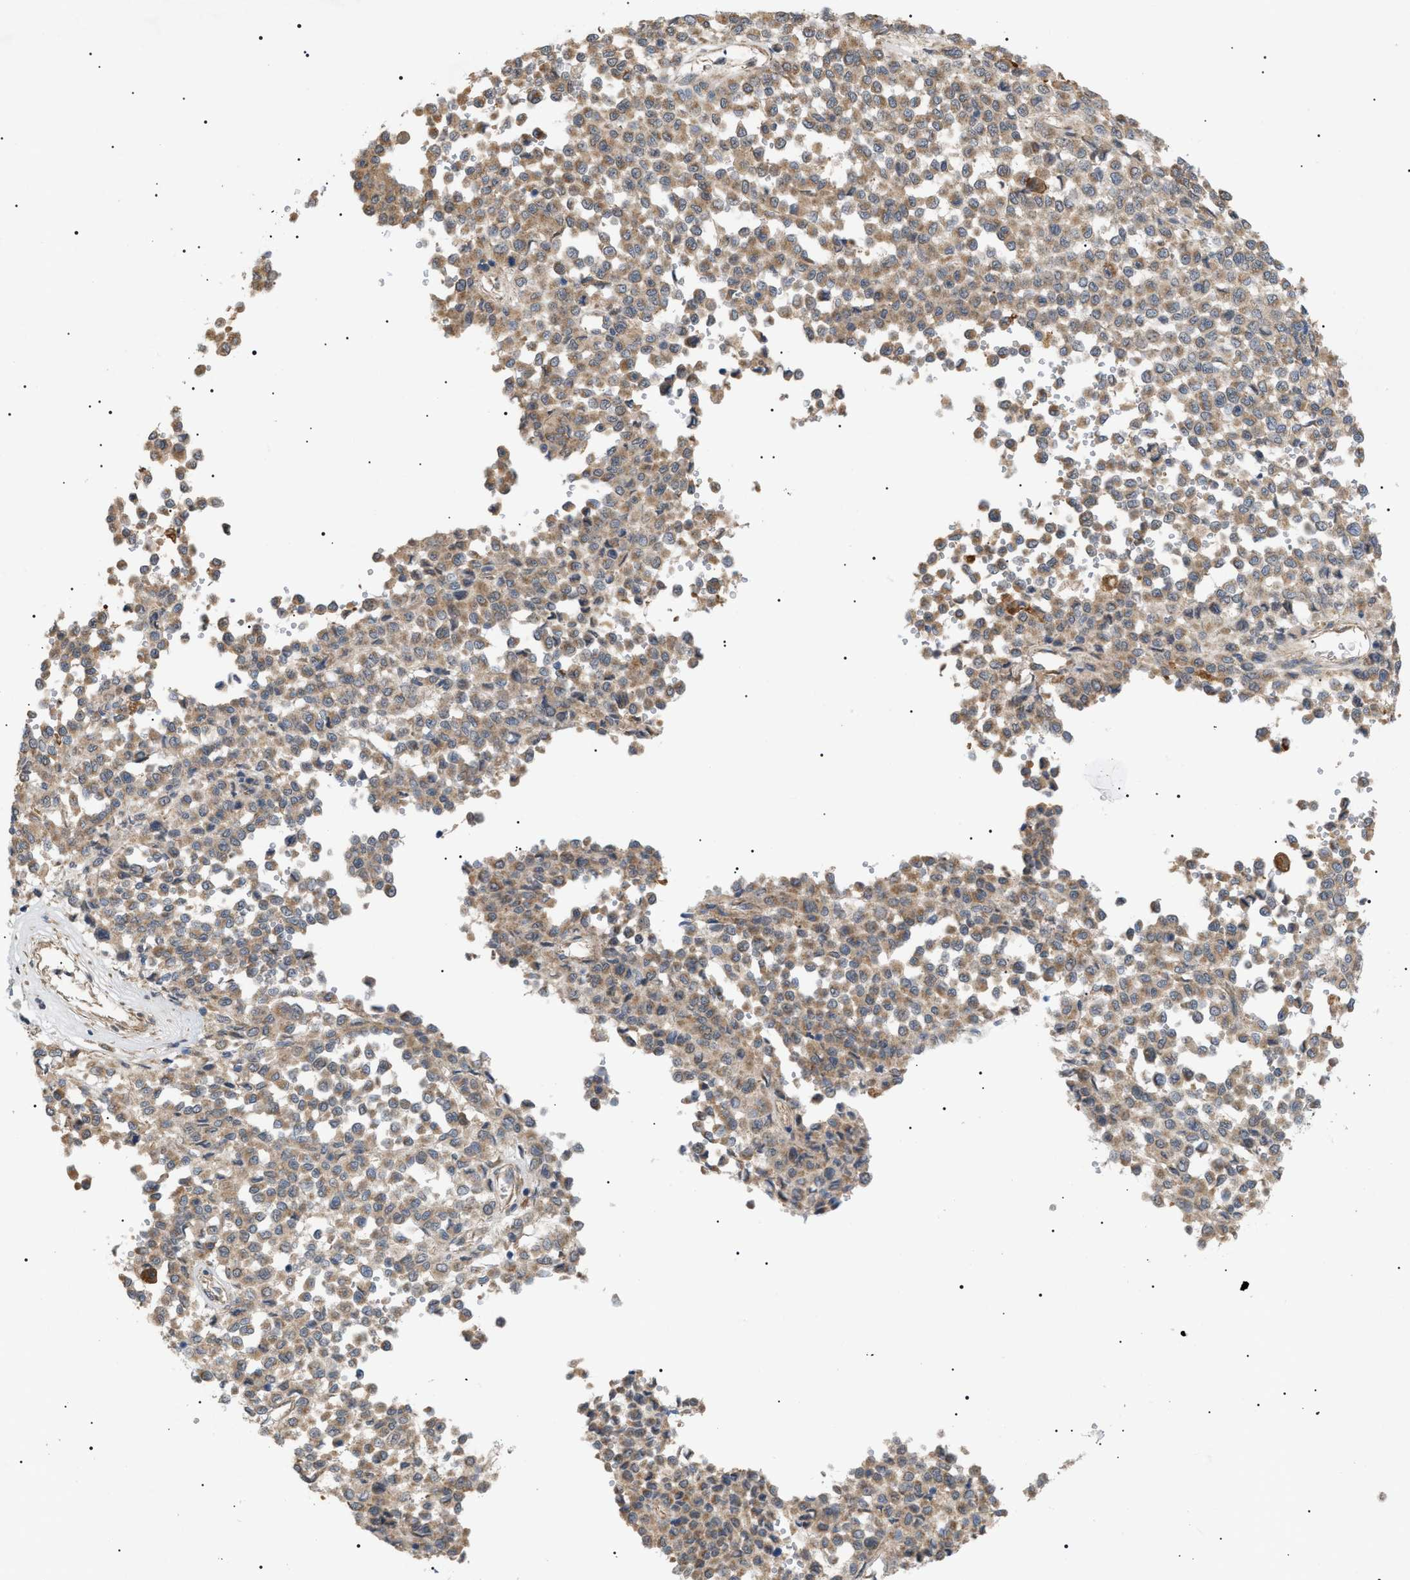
{"staining": {"intensity": "weak", "quantity": ">75%", "location": "cytoplasmic/membranous"}, "tissue": "melanoma", "cell_type": "Tumor cells", "image_type": "cancer", "snomed": [{"axis": "morphology", "description": "Malignant melanoma, Metastatic site"}, {"axis": "topography", "description": "Pancreas"}], "caption": "Protein expression analysis of melanoma exhibits weak cytoplasmic/membranous expression in approximately >75% of tumor cells.", "gene": "IRS2", "patient": {"sex": "female", "age": 30}}